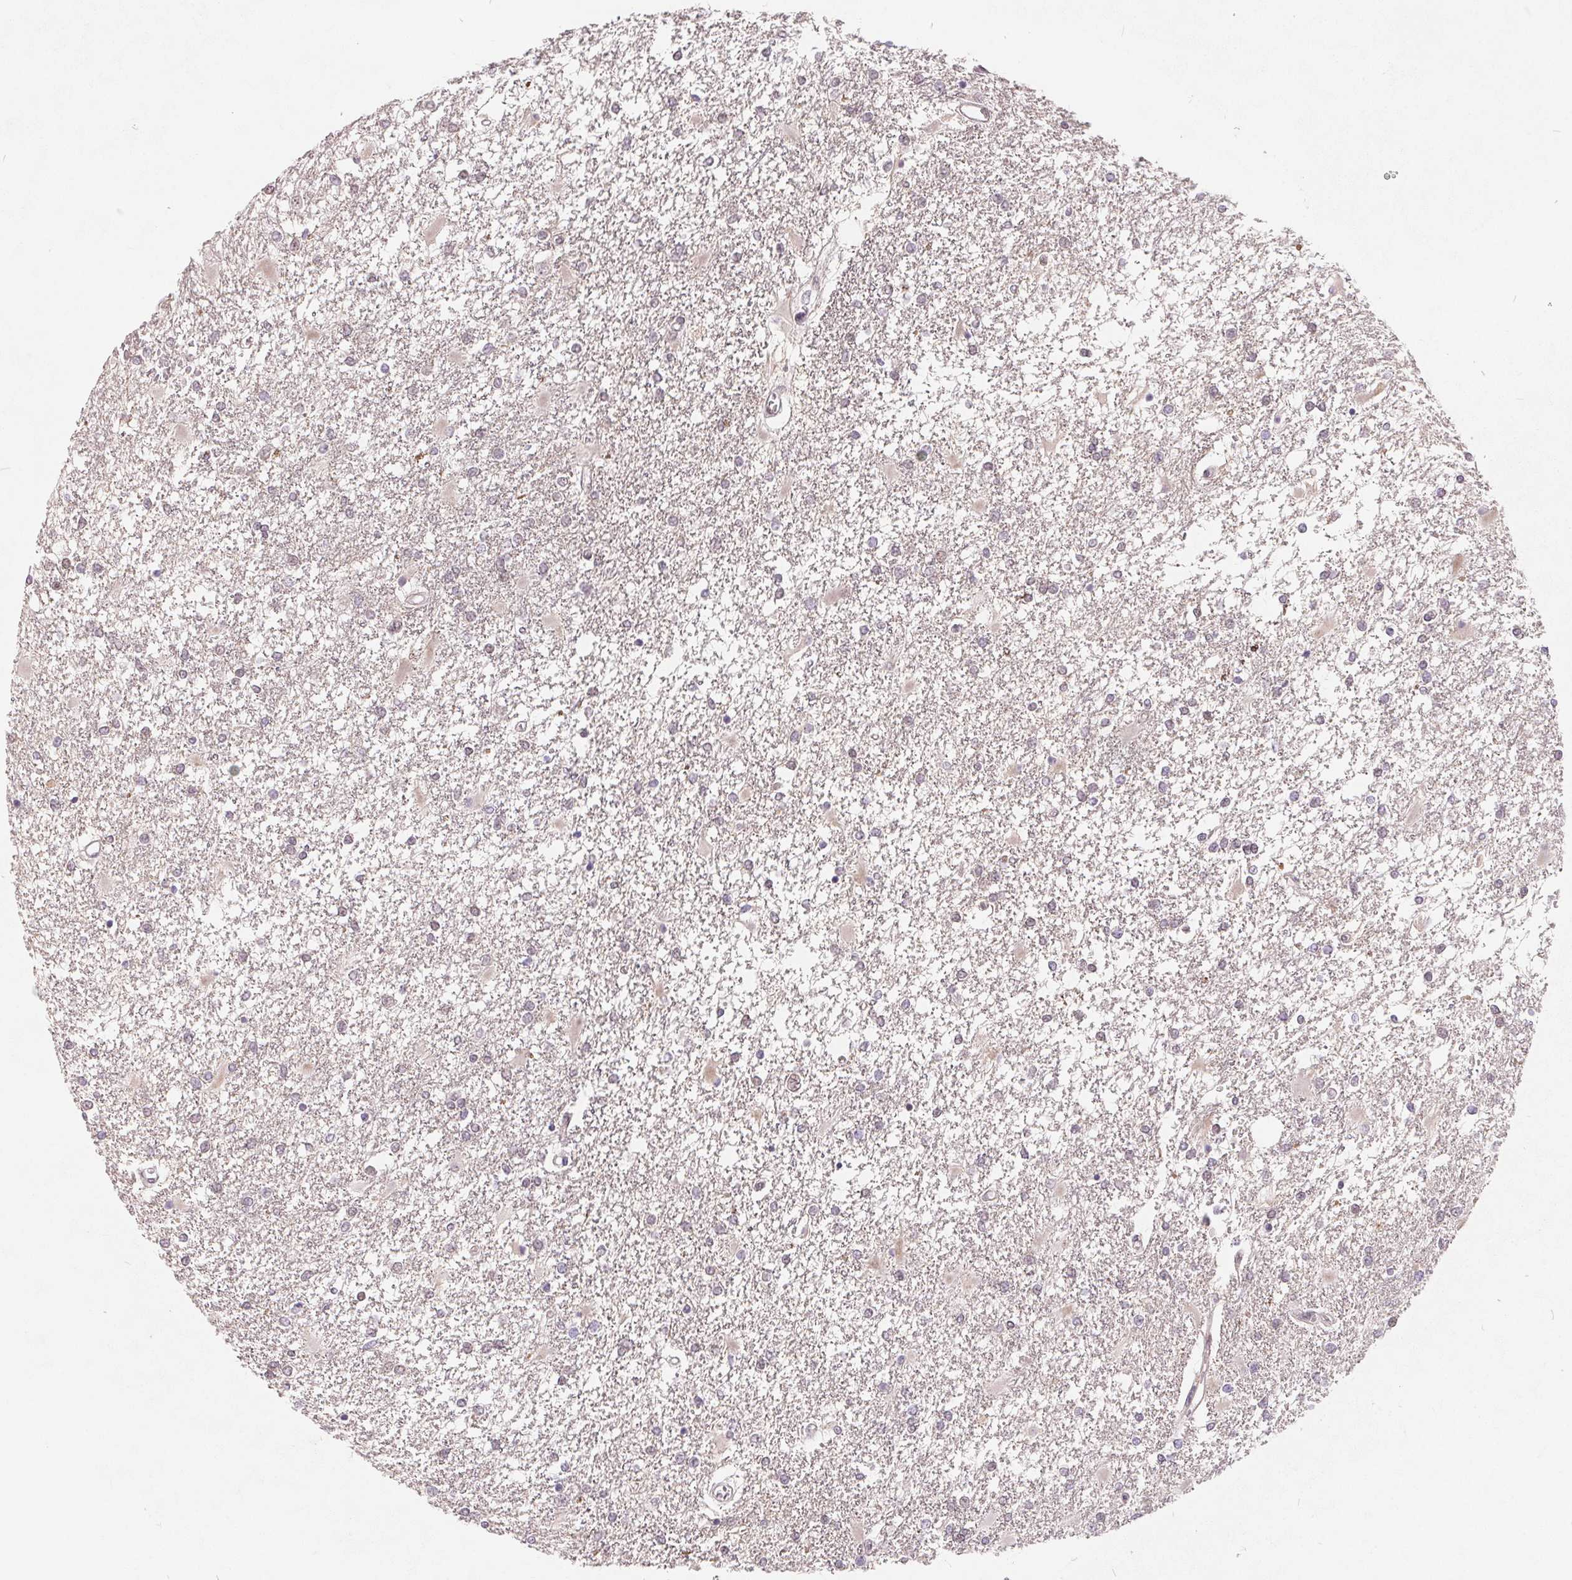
{"staining": {"intensity": "negative", "quantity": "none", "location": "none"}, "tissue": "glioma", "cell_type": "Tumor cells", "image_type": "cancer", "snomed": [{"axis": "morphology", "description": "Glioma, malignant, High grade"}, {"axis": "topography", "description": "Cerebral cortex"}], "caption": "Tumor cells are negative for brown protein staining in glioma.", "gene": "NRG2", "patient": {"sex": "male", "age": 79}}